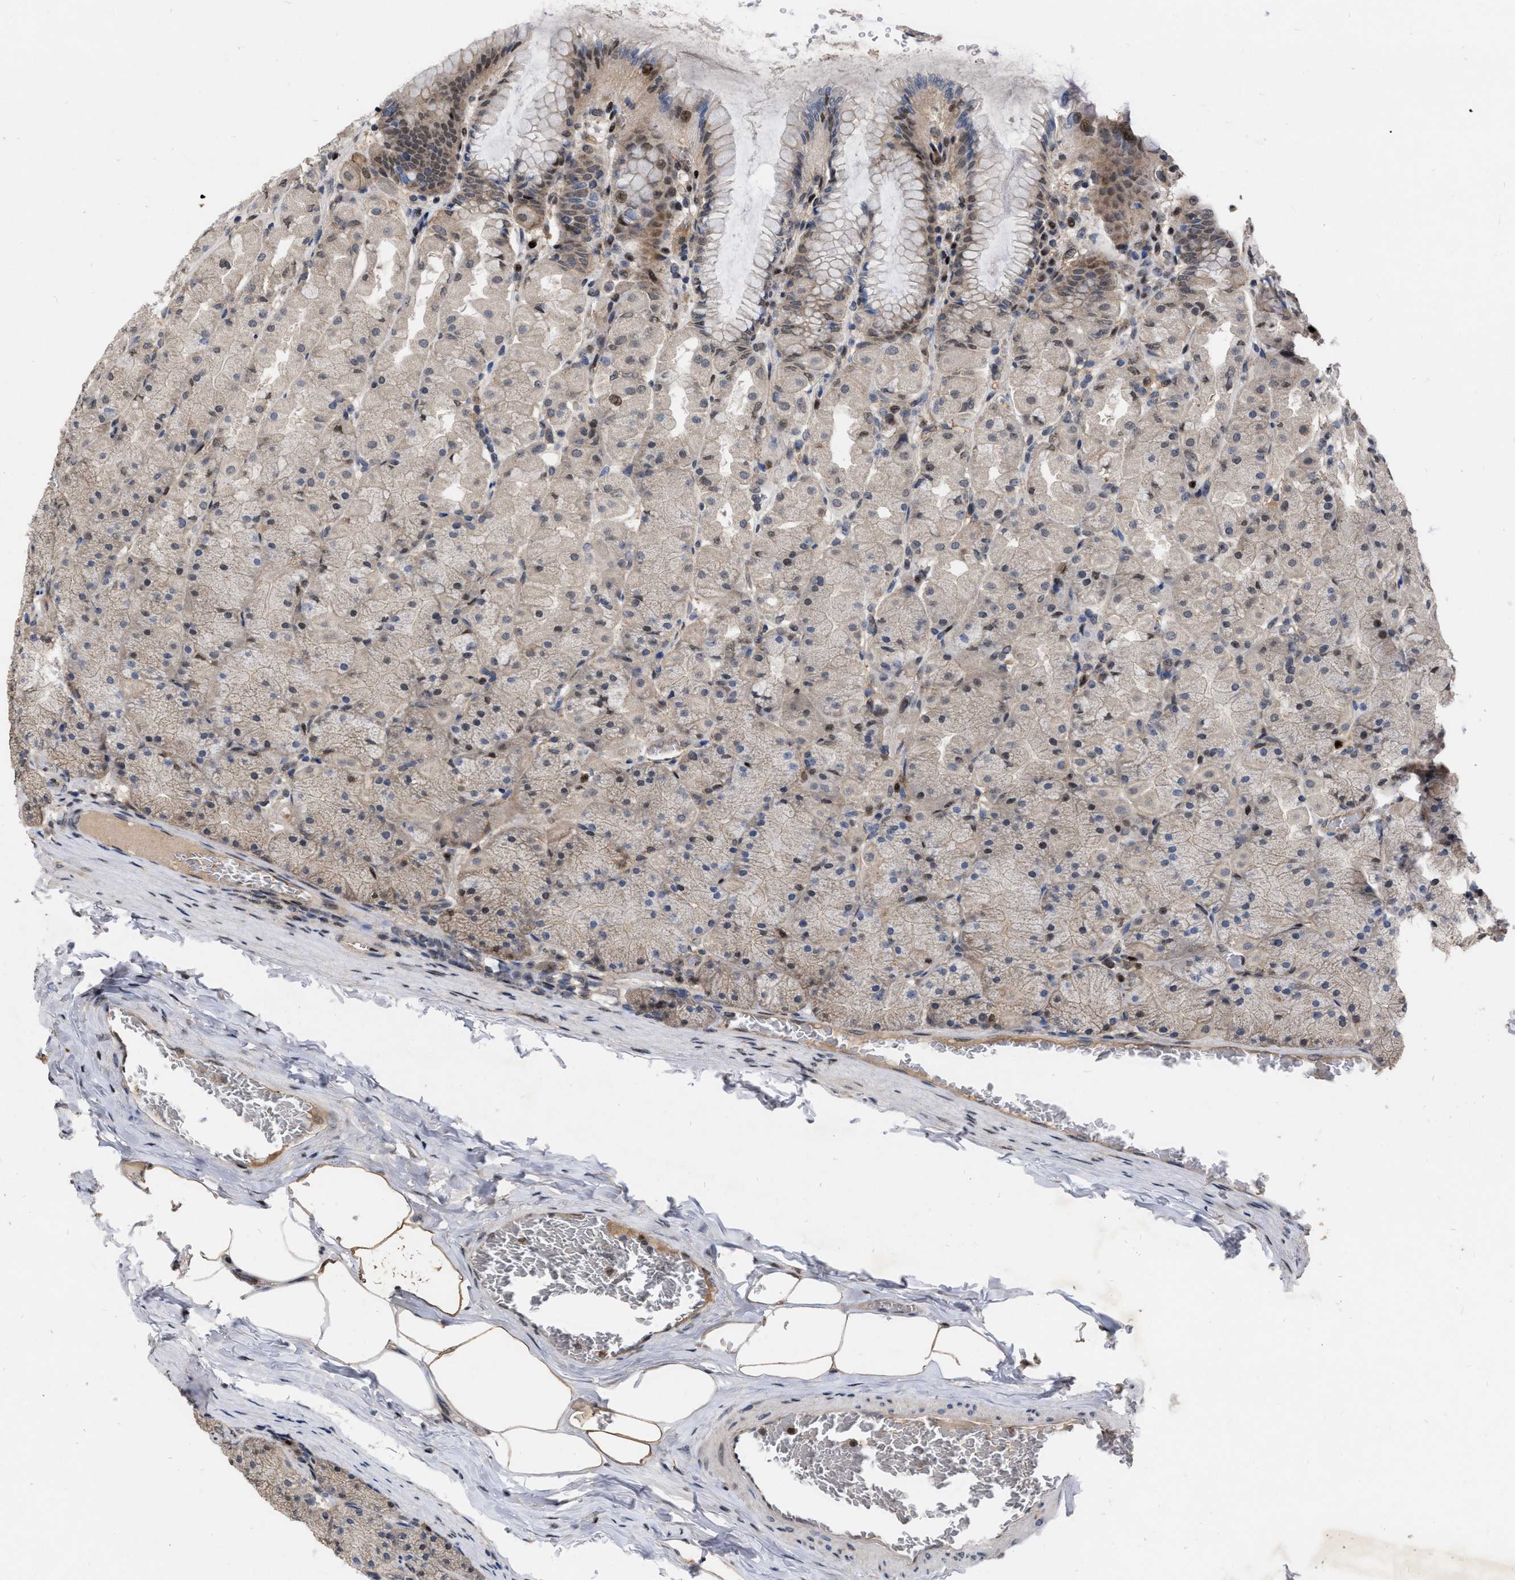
{"staining": {"intensity": "weak", "quantity": ">75%", "location": "cytoplasmic/membranous,nuclear"}, "tissue": "stomach", "cell_type": "Glandular cells", "image_type": "normal", "snomed": [{"axis": "morphology", "description": "Normal tissue, NOS"}, {"axis": "topography", "description": "Stomach, upper"}], "caption": "Immunohistochemical staining of benign stomach exhibits low levels of weak cytoplasmic/membranous,nuclear expression in about >75% of glandular cells.", "gene": "MDM4", "patient": {"sex": "female", "age": 56}}